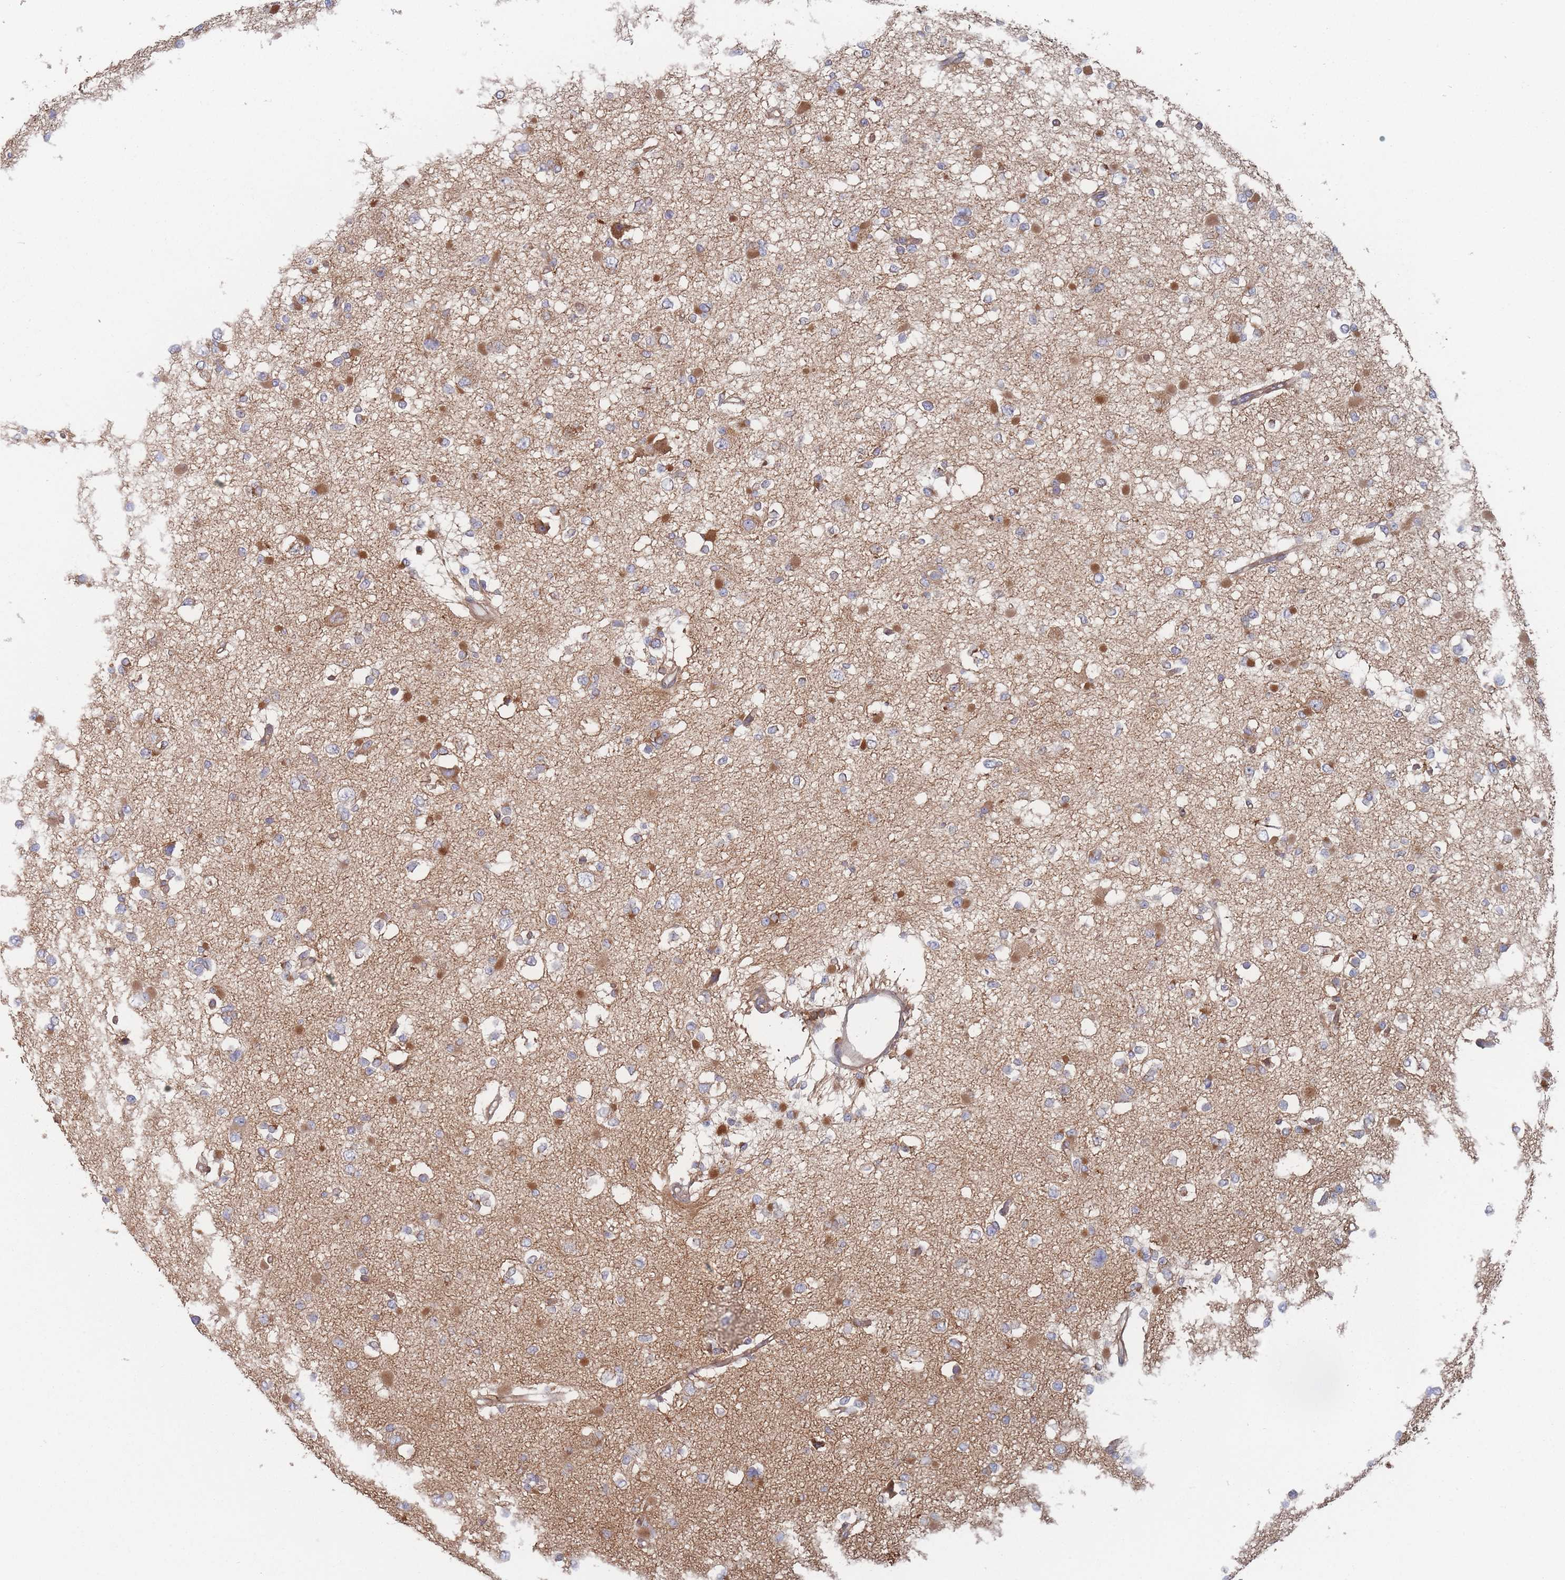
{"staining": {"intensity": "strong", "quantity": "<25%", "location": "cytoplasmic/membranous"}, "tissue": "glioma", "cell_type": "Tumor cells", "image_type": "cancer", "snomed": [{"axis": "morphology", "description": "Glioma, malignant, Low grade"}, {"axis": "topography", "description": "Brain"}], "caption": "Protein analysis of glioma tissue demonstrates strong cytoplasmic/membranous expression in approximately <25% of tumor cells.", "gene": "KDSR", "patient": {"sex": "female", "age": 22}}